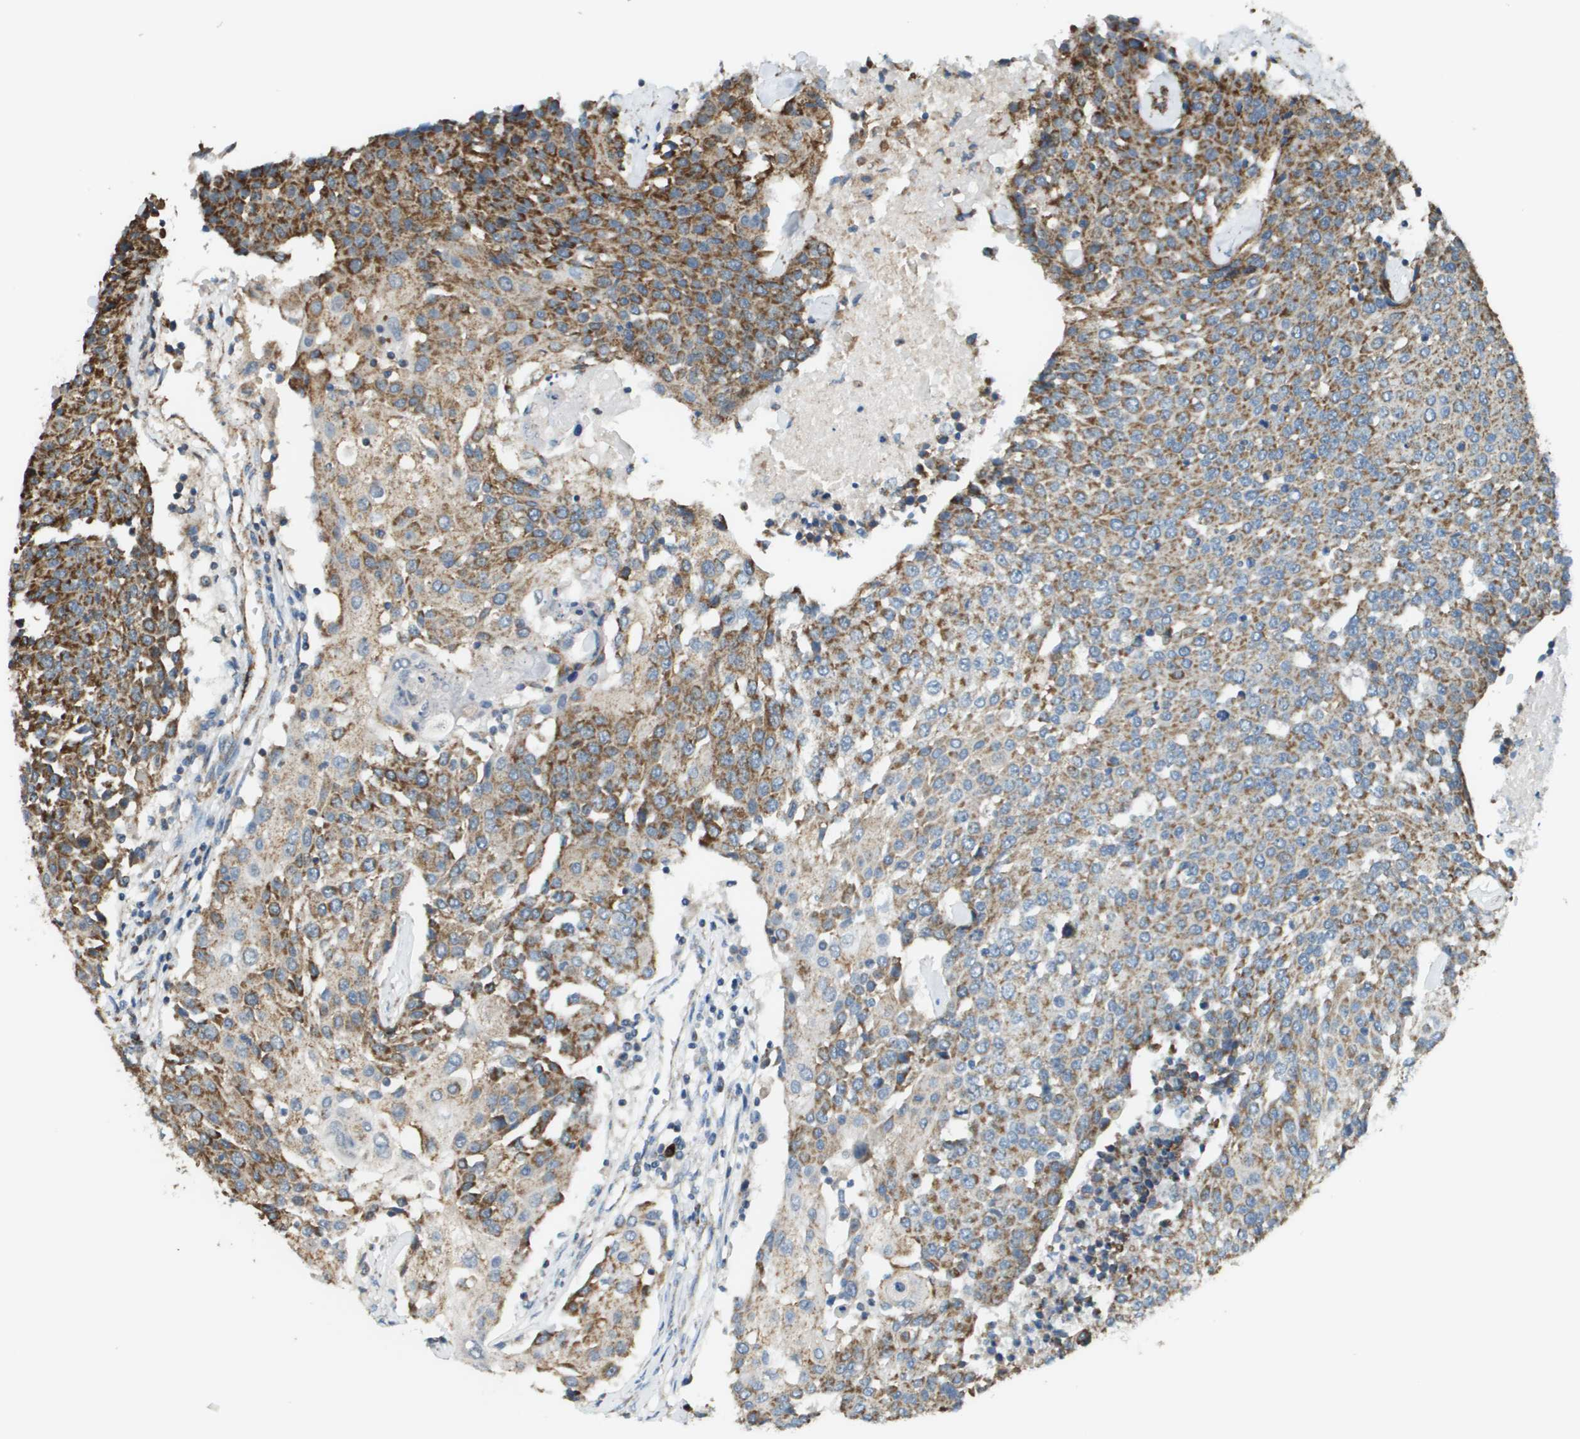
{"staining": {"intensity": "moderate", "quantity": ">75%", "location": "cytoplasmic/membranous"}, "tissue": "urothelial cancer", "cell_type": "Tumor cells", "image_type": "cancer", "snomed": [{"axis": "morphology", "description": "Urothelial carcinoma, High grade"}, {"axis": "topography", "description": "Urinary bladder"}], "caption": "Immunohistochemistry of human urothelial cancer shows medium levels of moderate cytoplasmic/membranous positivity in approximately >75% of tumor cells.", "gene": "FH", "patient": {"sex": "female", "age": 85}}